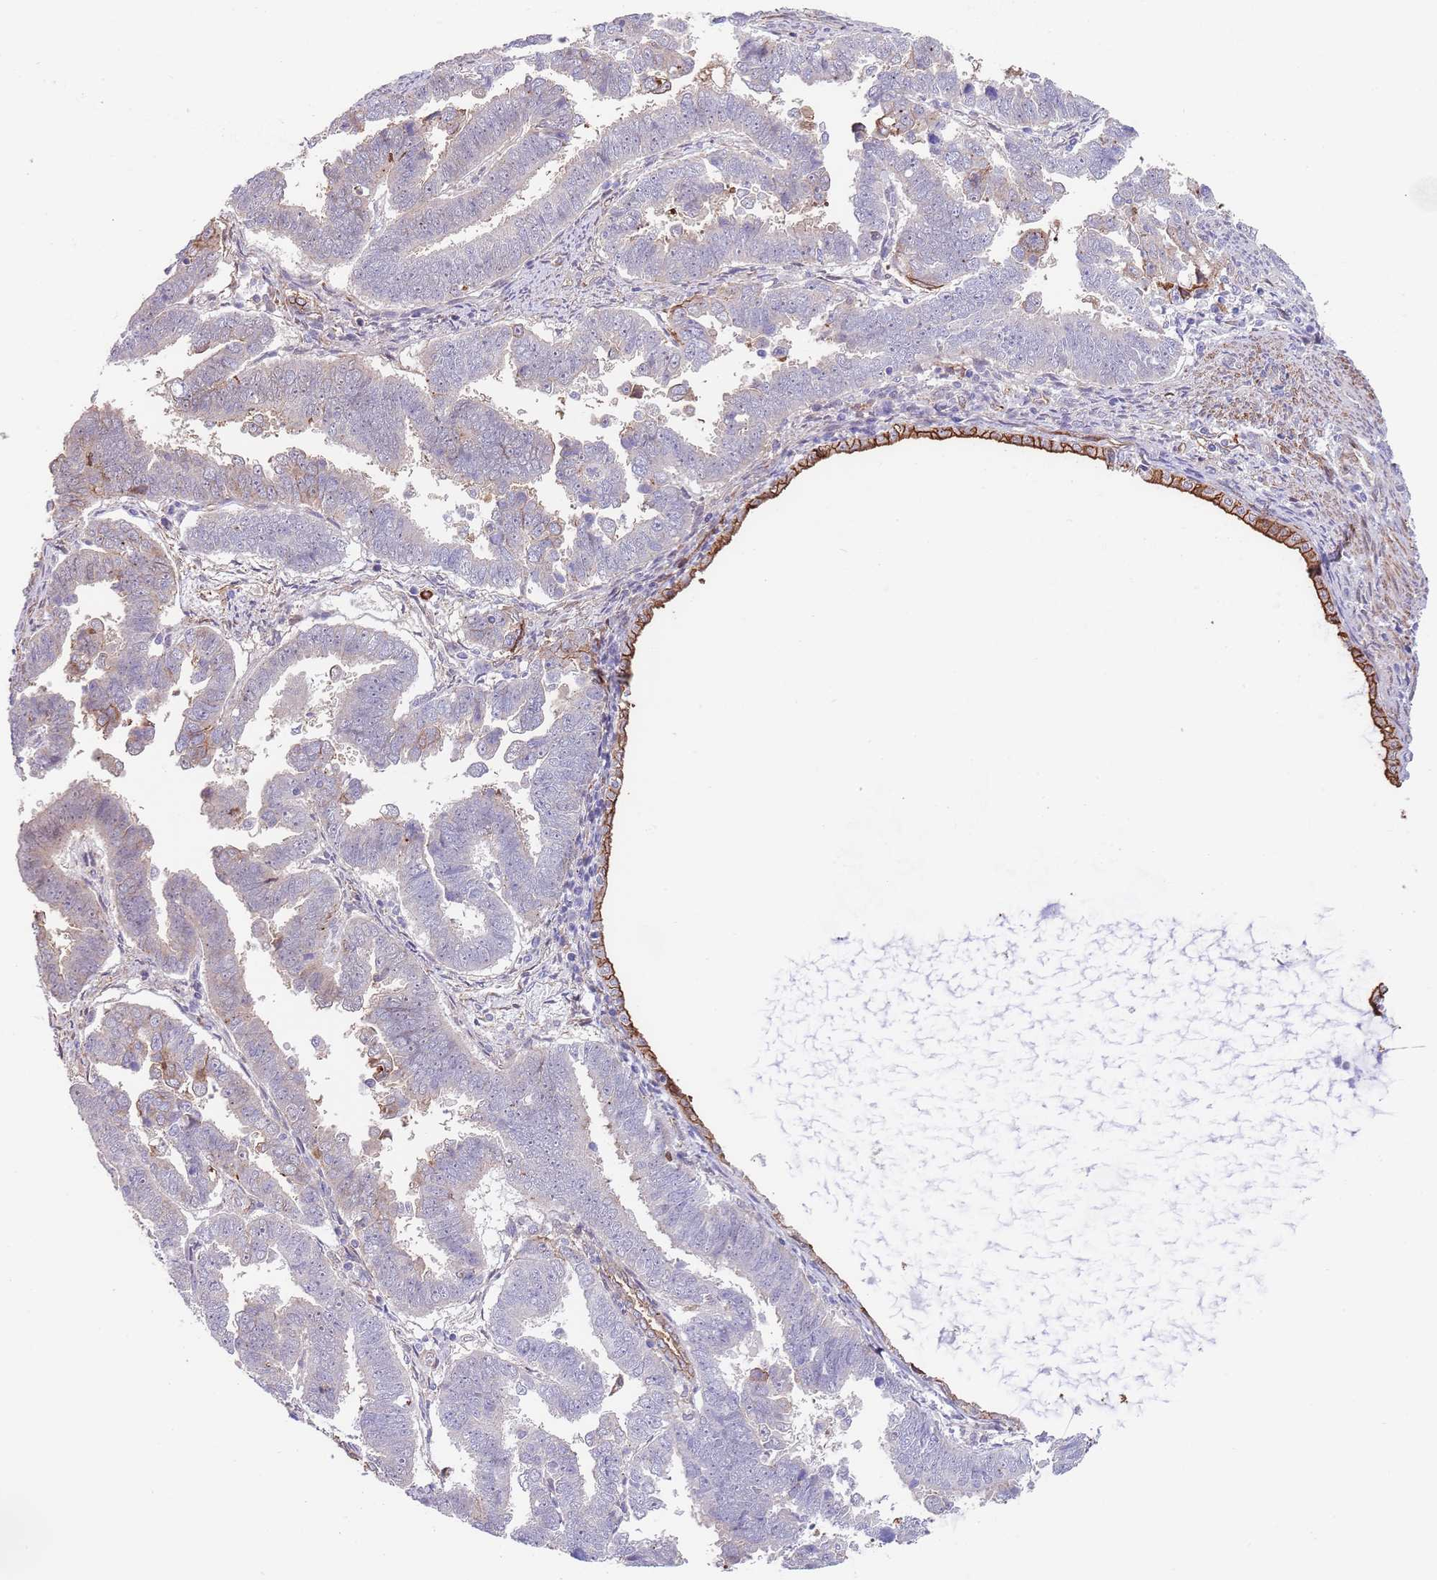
{"staining": {"intensity": "weak", "quantity": "<25%", "location": "cytoplasmic/membranous"}, "tissue": "endometrial cancer", "cell_type": "Tumor cells", "image_type": "cancer", "snomed": [{"axis": "morphology", "description": "Adenocarcinoma, NOS"}, {"axis": "topography", "description": "Endometrium"}], "caption": "This is a photomicrograph of immunohistochemistry staining of endometrial cancer (adenocarcinoma), which shows no staining in tumor cells.", "gene": "BPNT1", "patient": {"sex": "female", "age": 75}}